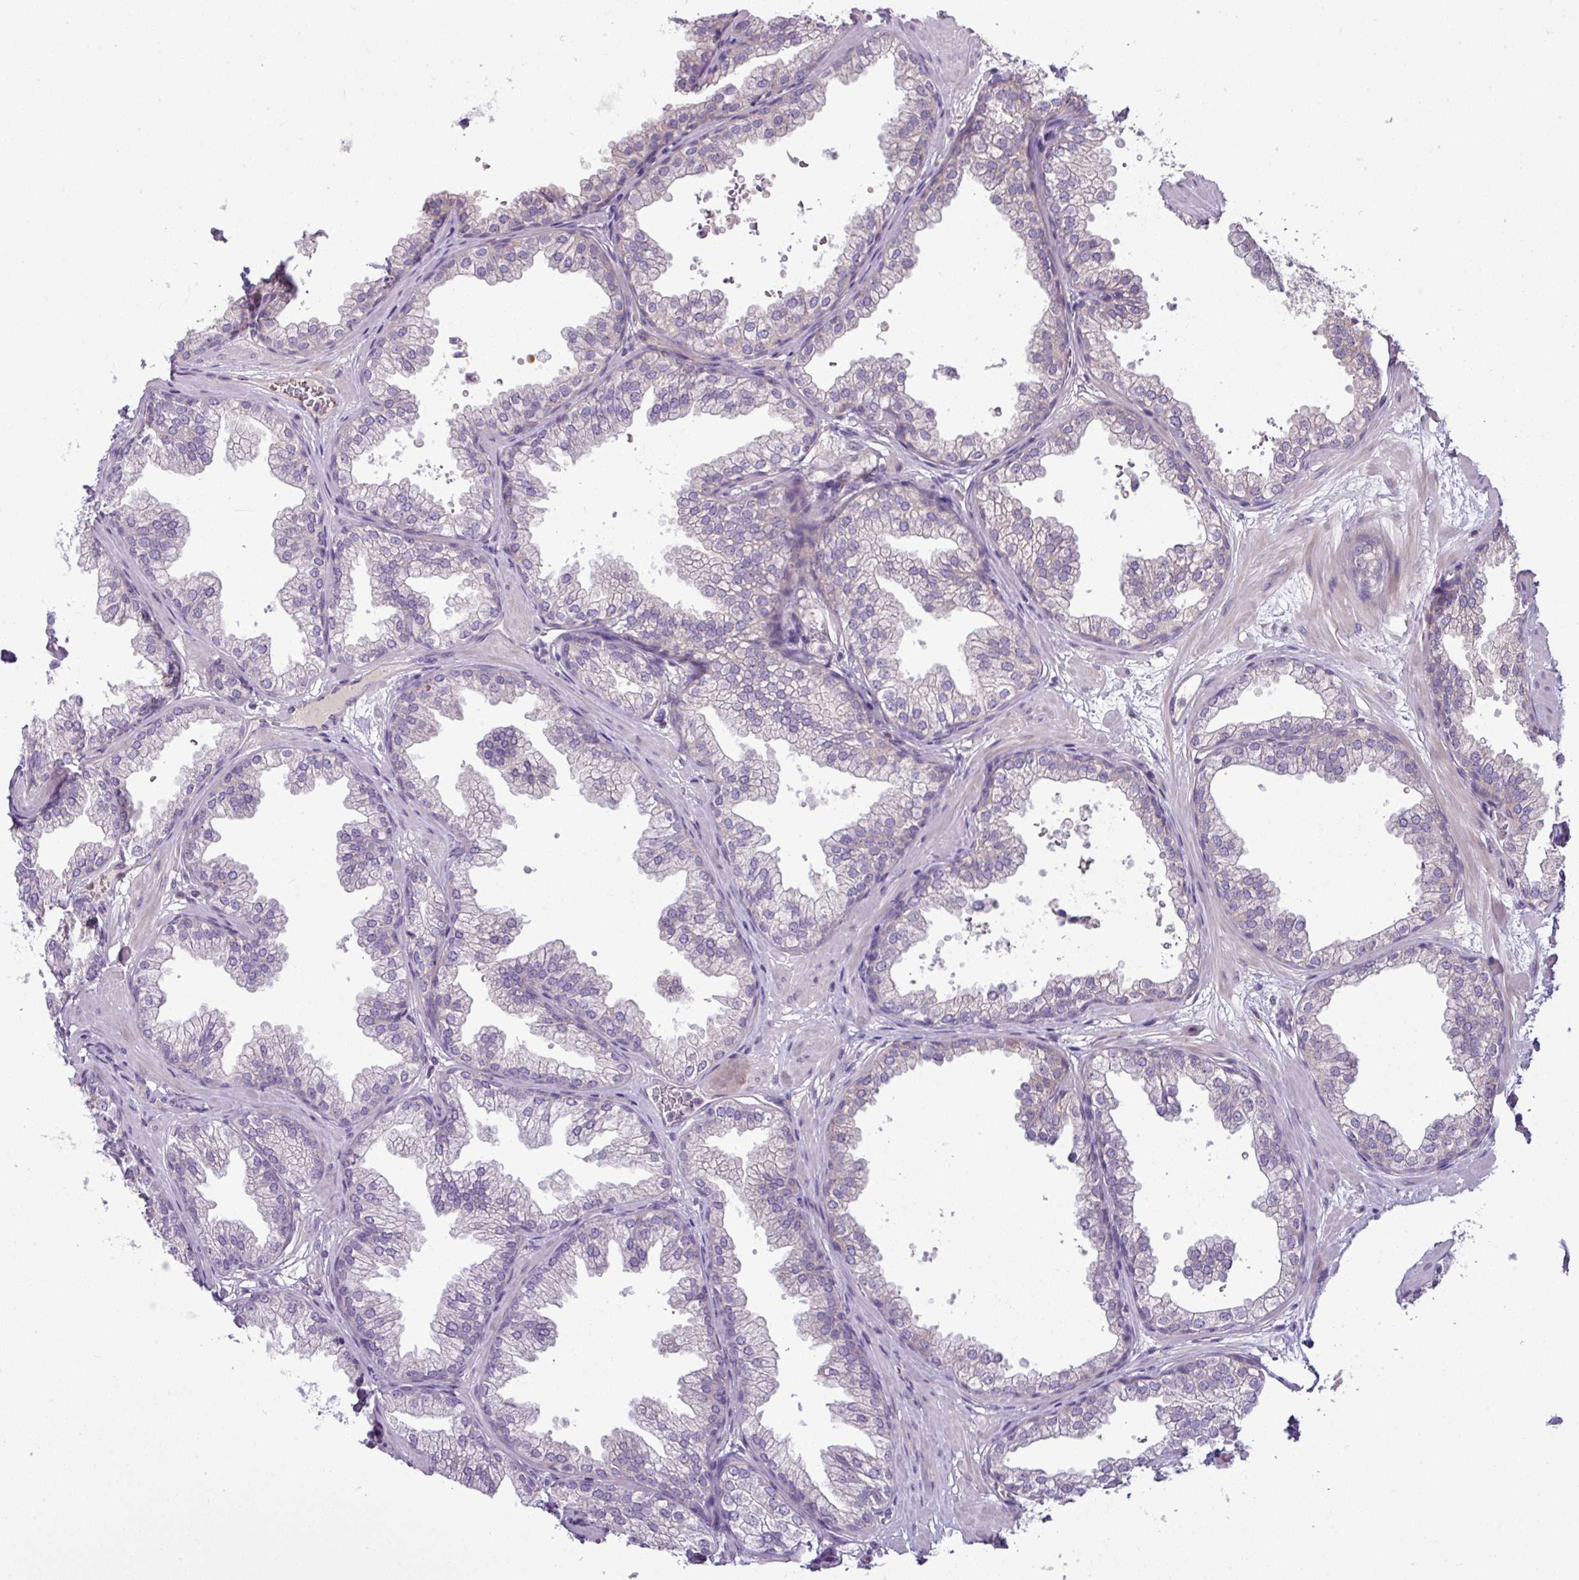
{"staining": {"intensity": "weak", "quantity": "<25%", "location": "cytoplasmic/membranous"}, "tissue": "prostate", "cell_type": "Glandular cells", "image_type": "normal", "snomed": [{"axis": "morphology", "description": "Normal tissue, NOS"}, {"axis": "topography", "description": "Prostate"}], "caption": "Immunohistochemistry of benign prostate displays no staining in glandular cells. (DAB immunohistochemistry (IHC) with hematoxylin counter stain).", "gene": "STAT5A", "patient": {"sex": "male", "age": 37}}